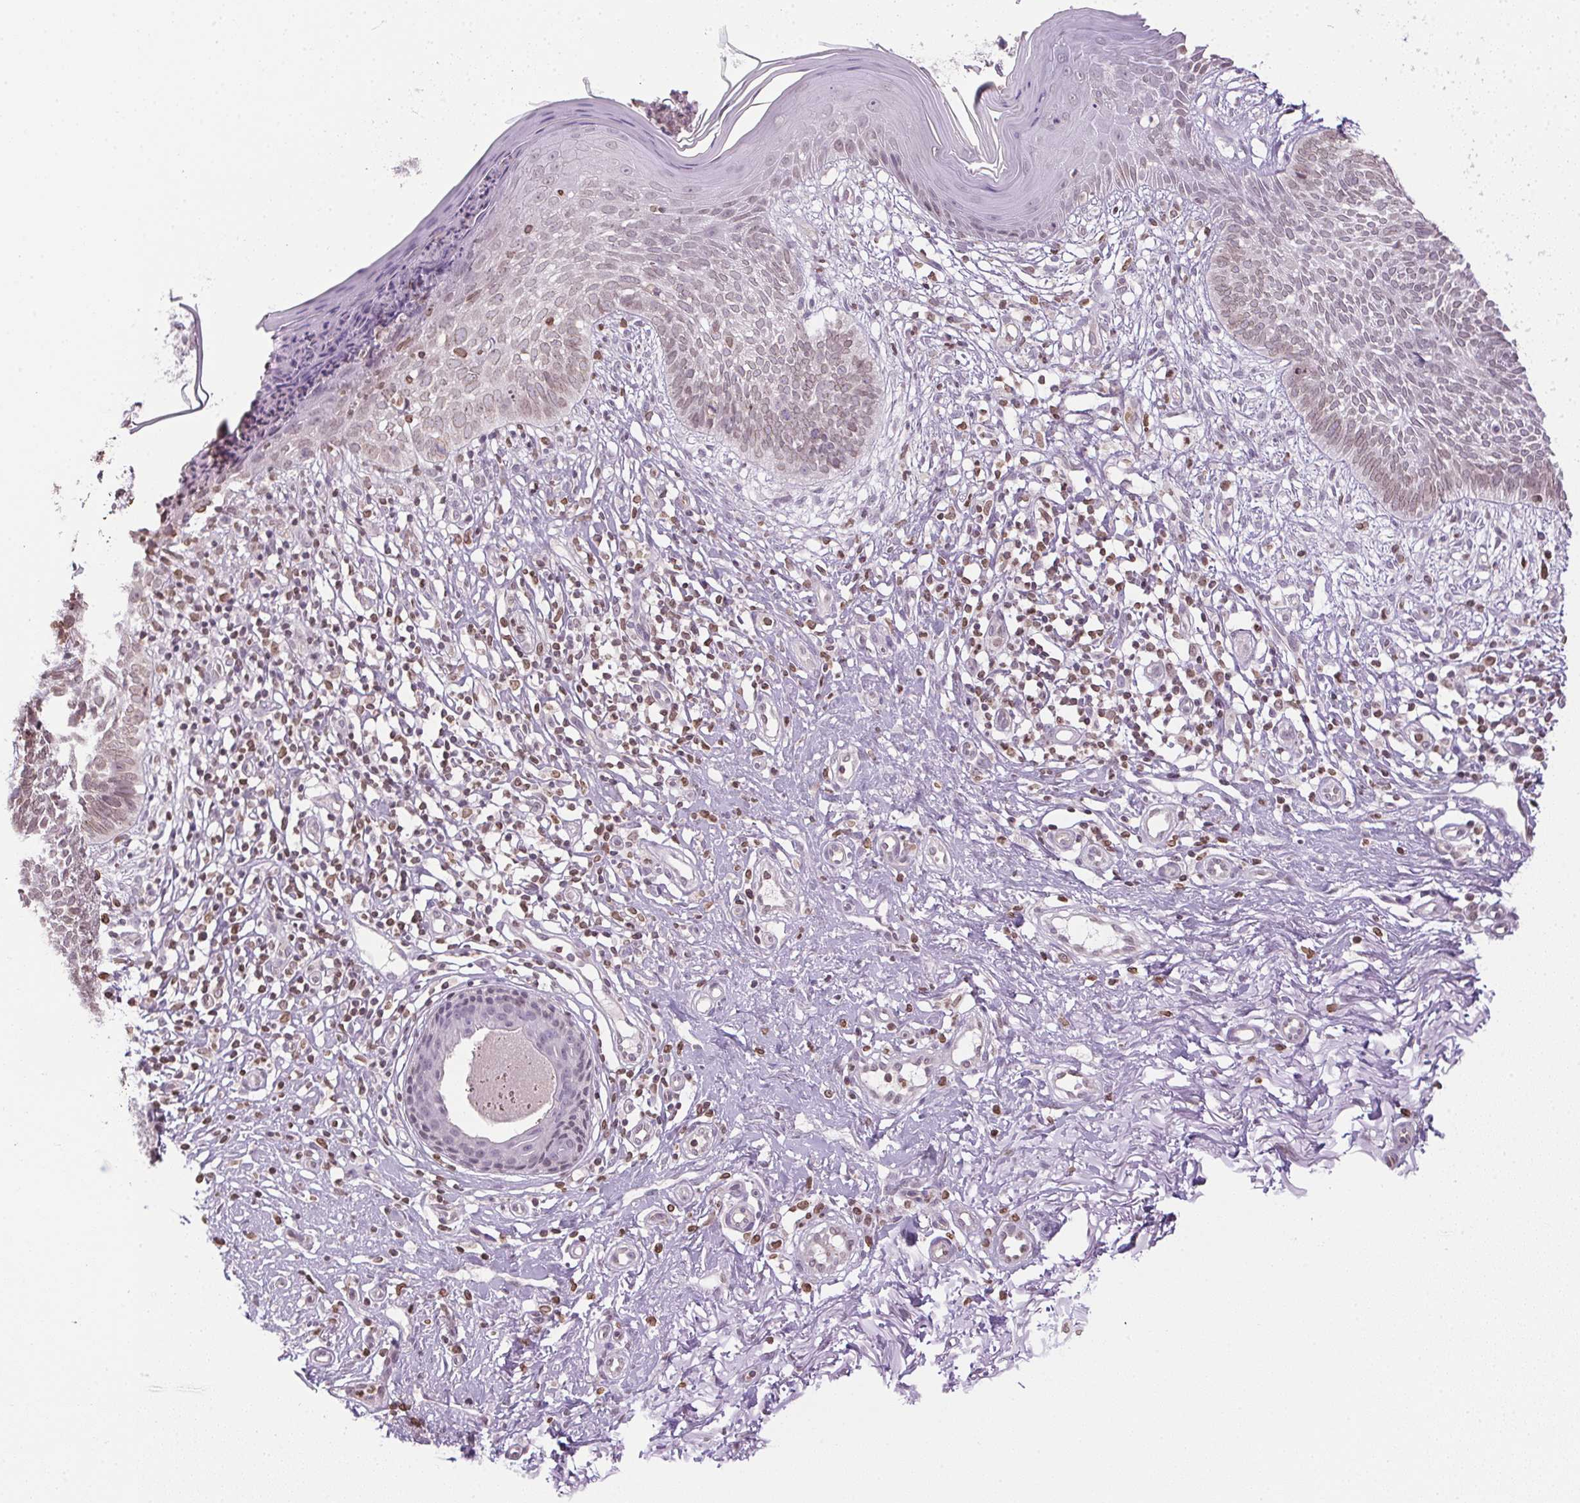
{"staining": {"intensity": "weak", "quantity": "25%-75%", "location": "nuclear"}, "tissue": "skin cancer", "cell_type": "Tumor cells", "image_type": "cancer", "snomed": [{"axis": "morphology", "description": "Basal cell carcinoma"}, {"axis": "topography", "description": "Skin"}], "caption": "The histopathology image demonstrates immunohistochemical staining of skin basal cell carcinoma. There is weak nuclear positivity is identified in about 25%-75% of tumor cells.", "gene": "PRL", "patient": {"sex": "female", "age": 84}}